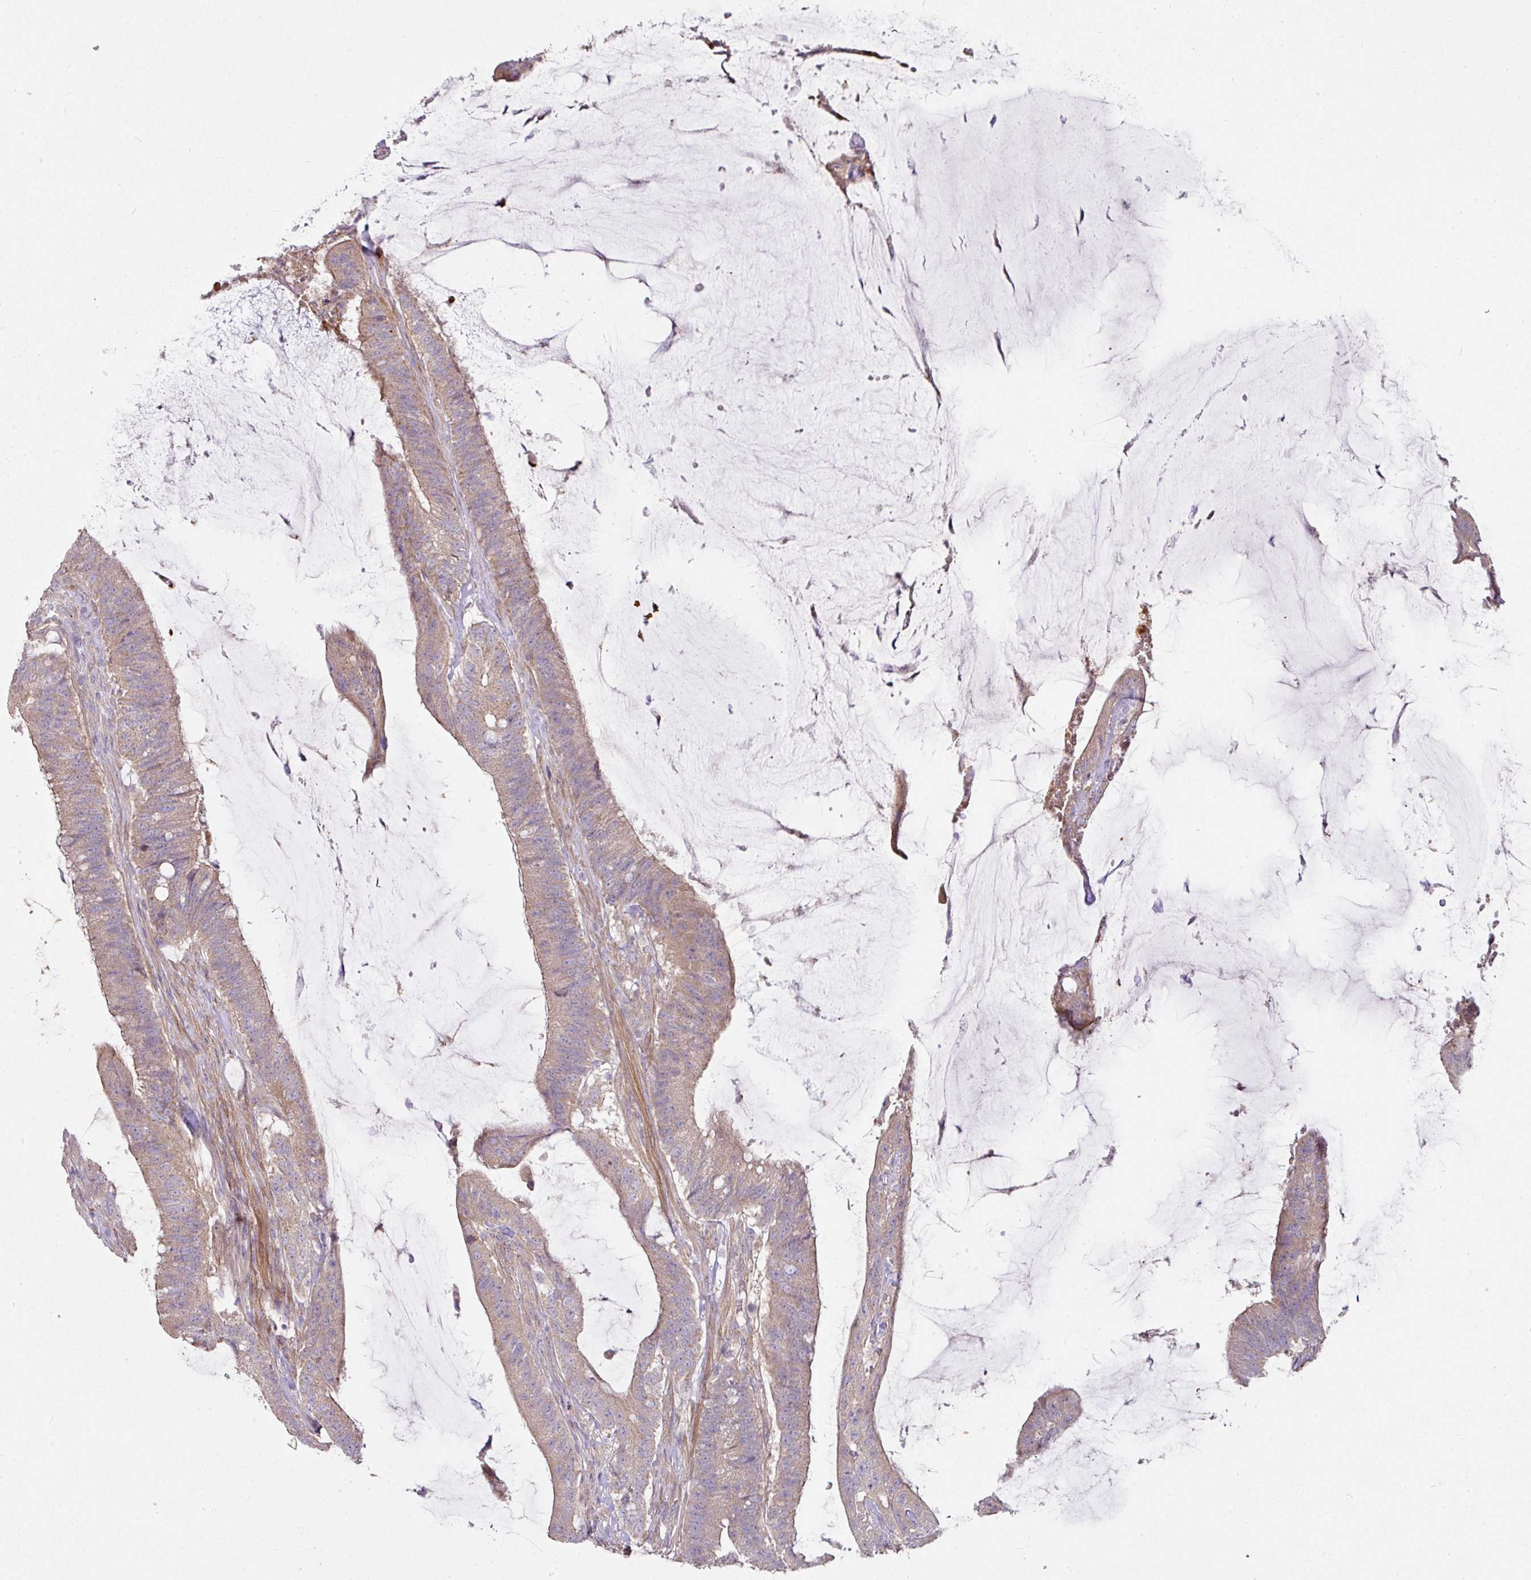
{"staining": {"intensity": "moderate", "quantity": ">75%", "location": "cytoplasmic/membranous"}, "tissue": "colorectal cancer", "cell_type": "Tumor cells", "image_type": "cancer", "snomed": [{"axis": "morphology", "description": "Adenocarcinoma, NOS"}, {"axis": "topography", "description": "Colon"}], "caption": "Colorectal adenocarcinoma tissue shows moderate cytoplasmic/membranous positivity in approximately >75% of tumor cells", "gene": "STK35", "patient": {"sex": "female", "age": 43}}